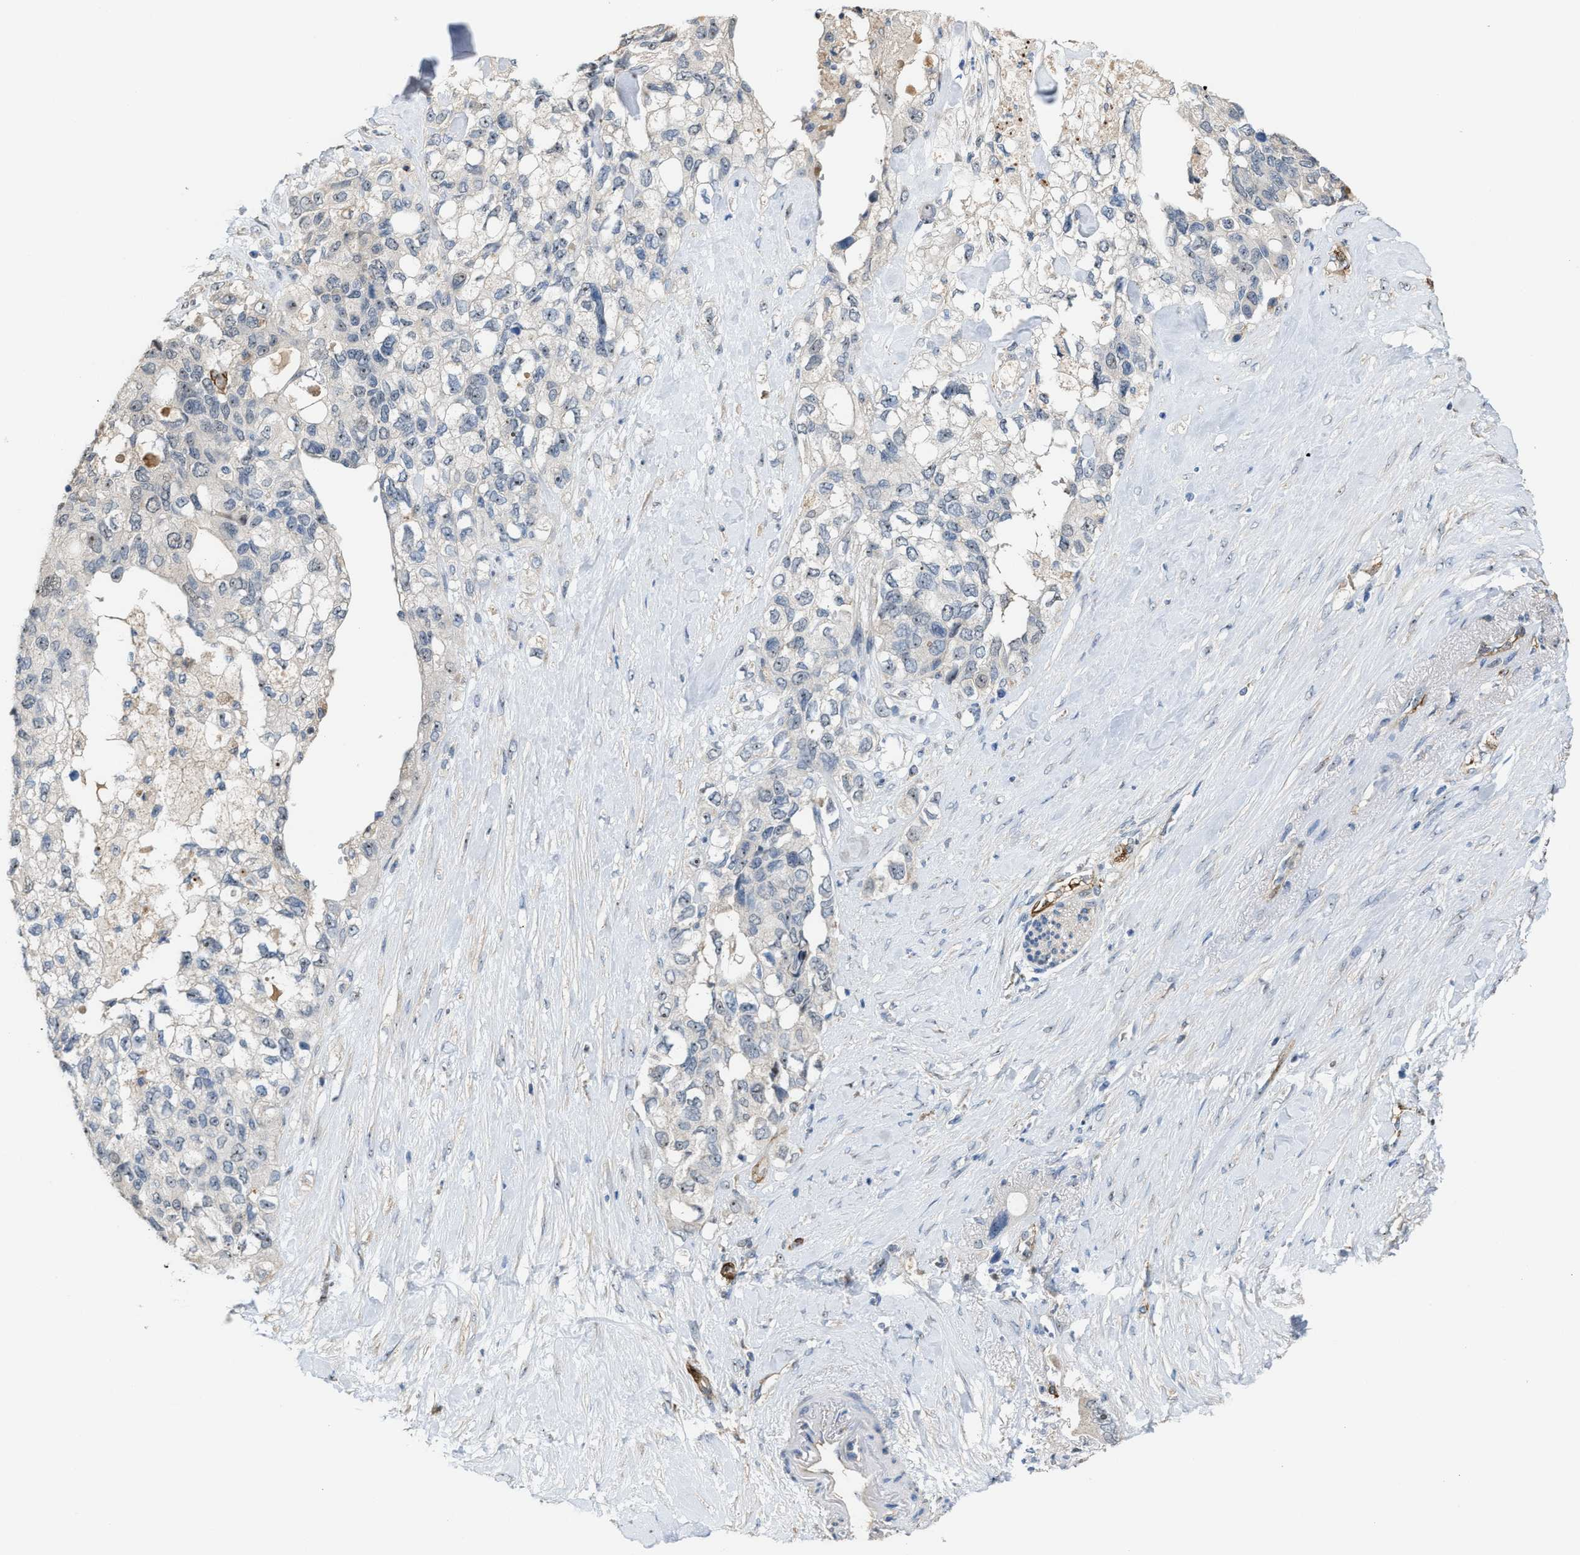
{"staining": {"intensity": "negative", "quantity": "none", "location": "none"}, "tissue": "pancreatic cancer", "cell_type": "Tumor cells", "image_type": "cancer", "snomed": [{"axis": "morphology", "description": "Adenocarcinoma, NOS"}, {"axis": "topography", "description": "Pancreas"}], "caption": "High magnification brightfield microscopy of adenocarcinoma (pancreatic) stained with DAB (3,3'-diaminobenzidine) (brown) and counterstained with hematoxylin (blue): tumor cells show no significant positivity.", "gene": "ZNF783", "patient": {"sex": "female", "age": 56}}